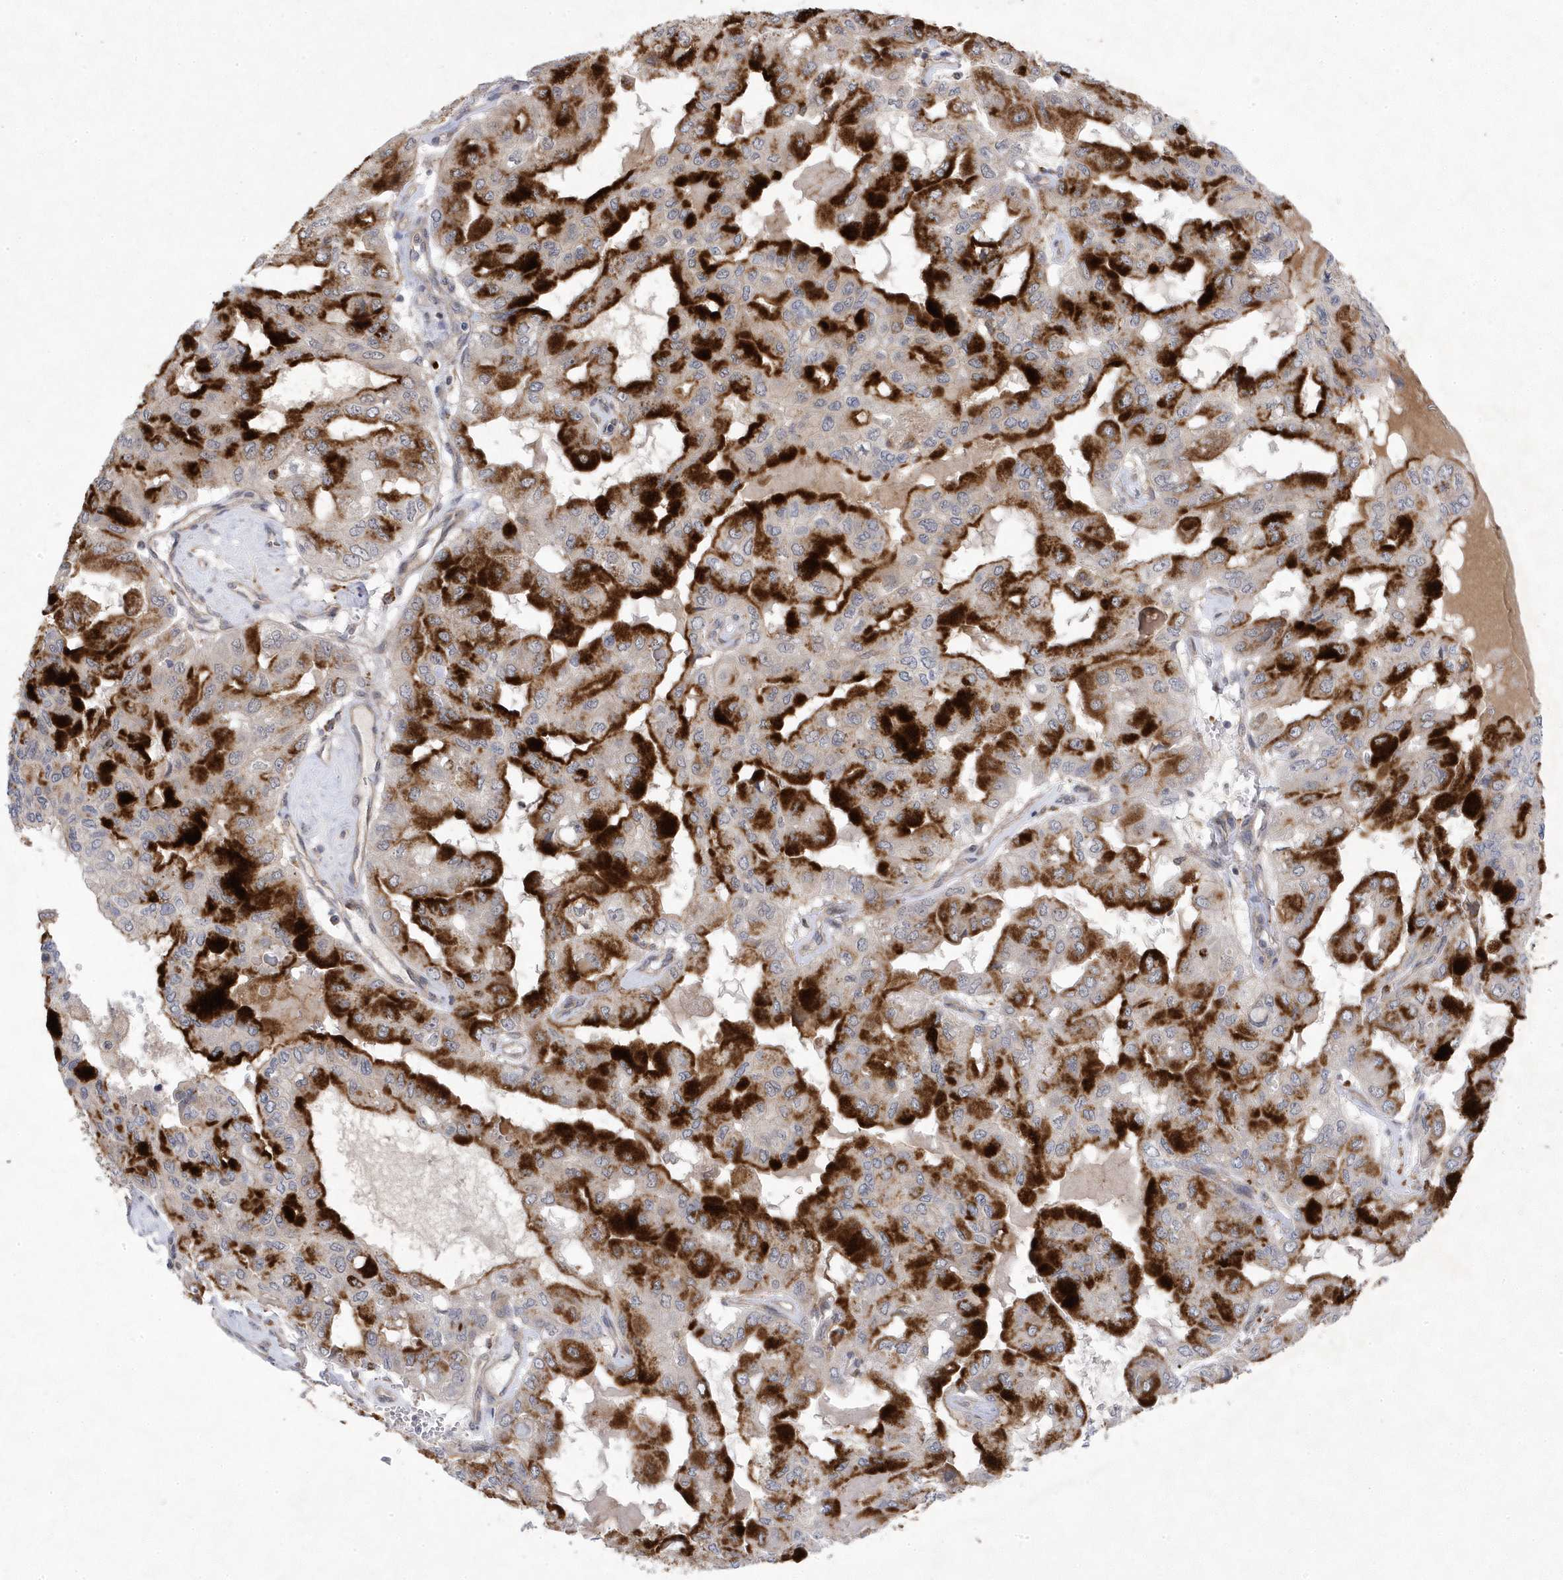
{"staining": {"intensity": "strong", "quantity": "25%-75%", "location": "cytoplasmic/membranous"}, "tissue": "pancreatic cancer", "cell_type": "Tumor cells", "image_type": "cancer", "snomed": [{"axis": "morphology", "description": "Adenocarcinoma, NOS"}, {"axis": "topography", "description": "Pancreas"}], "caption": "Brown immunohistochemical staining in human pancreatic adenocarcinoma displays strong cytoplasmic/membranous positivity in approximately 25%-75% of tumor cells.", "gene": "ANAPC1", "patient": {"sex": "male", "age": 51}}